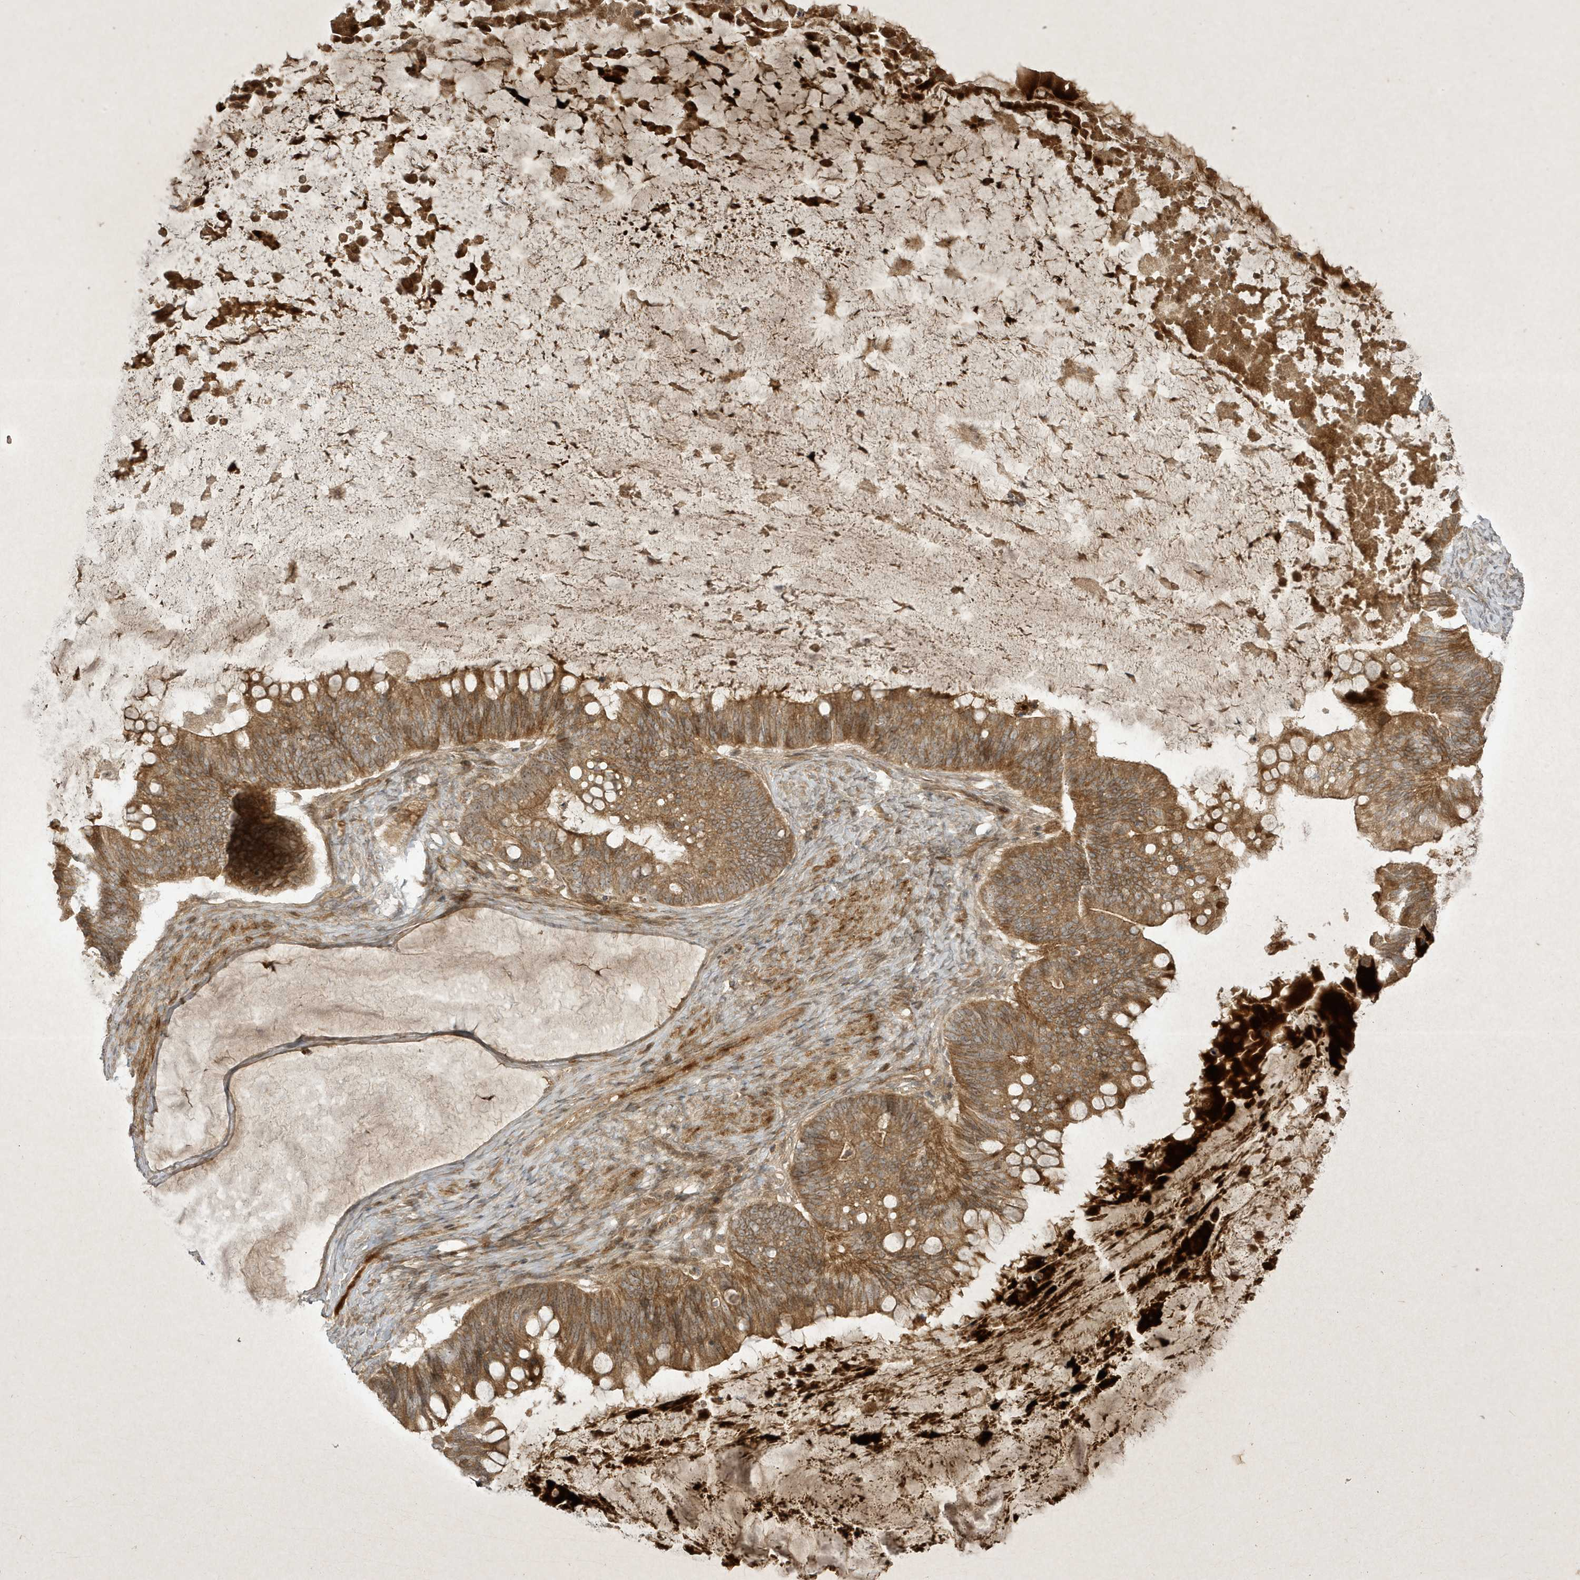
{"staining": {"intensity": "moderate", "quantity": ">75%", "location": "cytoplasmic/membranous"}, "tissue": "ovarian cancer", "cell_type": "Tumor cells", "image_type": "cancer", "snomed": [{"axis": "morphology", "description": "Cystadenocarcinoma, mucinous, NOS"}, {"axis": "topography", "description": "Ovary"}], "caption": "Moderate cytoplasmic/membranous protein staining is identified in approximately >75% of tumor cells in ovarian cancer.", "gene": "FAM83C", "patient": {"sex": "female", "age": 61}}